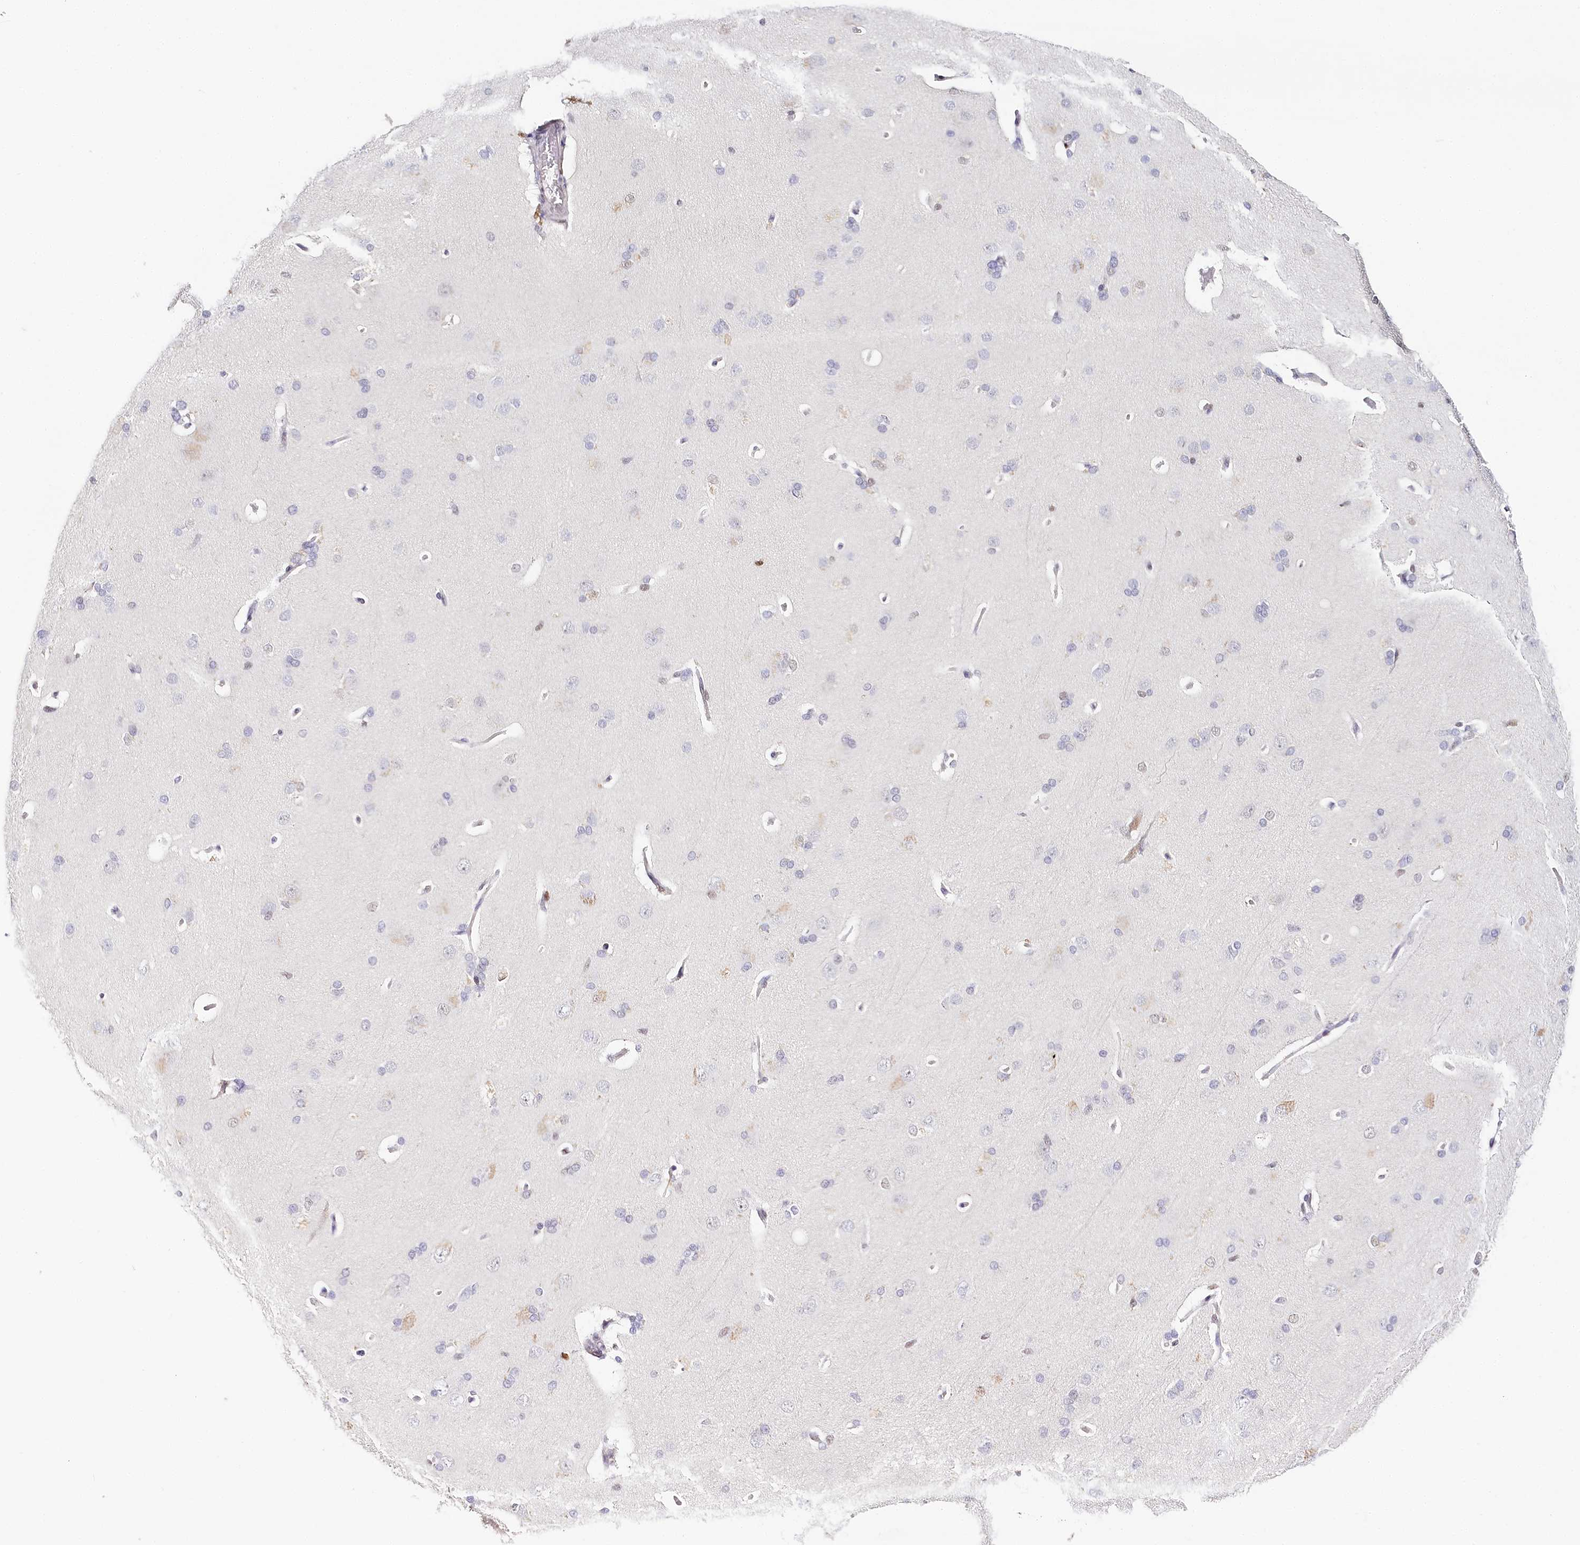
{"staining": {"intensity": "negative", "quantity": "none", "location": "none"}, "tissue": "cerebral cortex", "cell_type": "Endothelial cells", "image_type": "normal", "snomed": [{"axis": "morphology", "description": "Normal tissue, NOS"}, {"axis": "topography", "description": "Cerebral cortex"}], "caption": "Endothelial cells show no significant expression in benign cerebral cortex. (DAB (3,3'-diaminobenzidine) IHC visualized using brightfield microscopy, high magnification).", "gene": "TP53", "patient": {"sex": "male", "age": 62}}